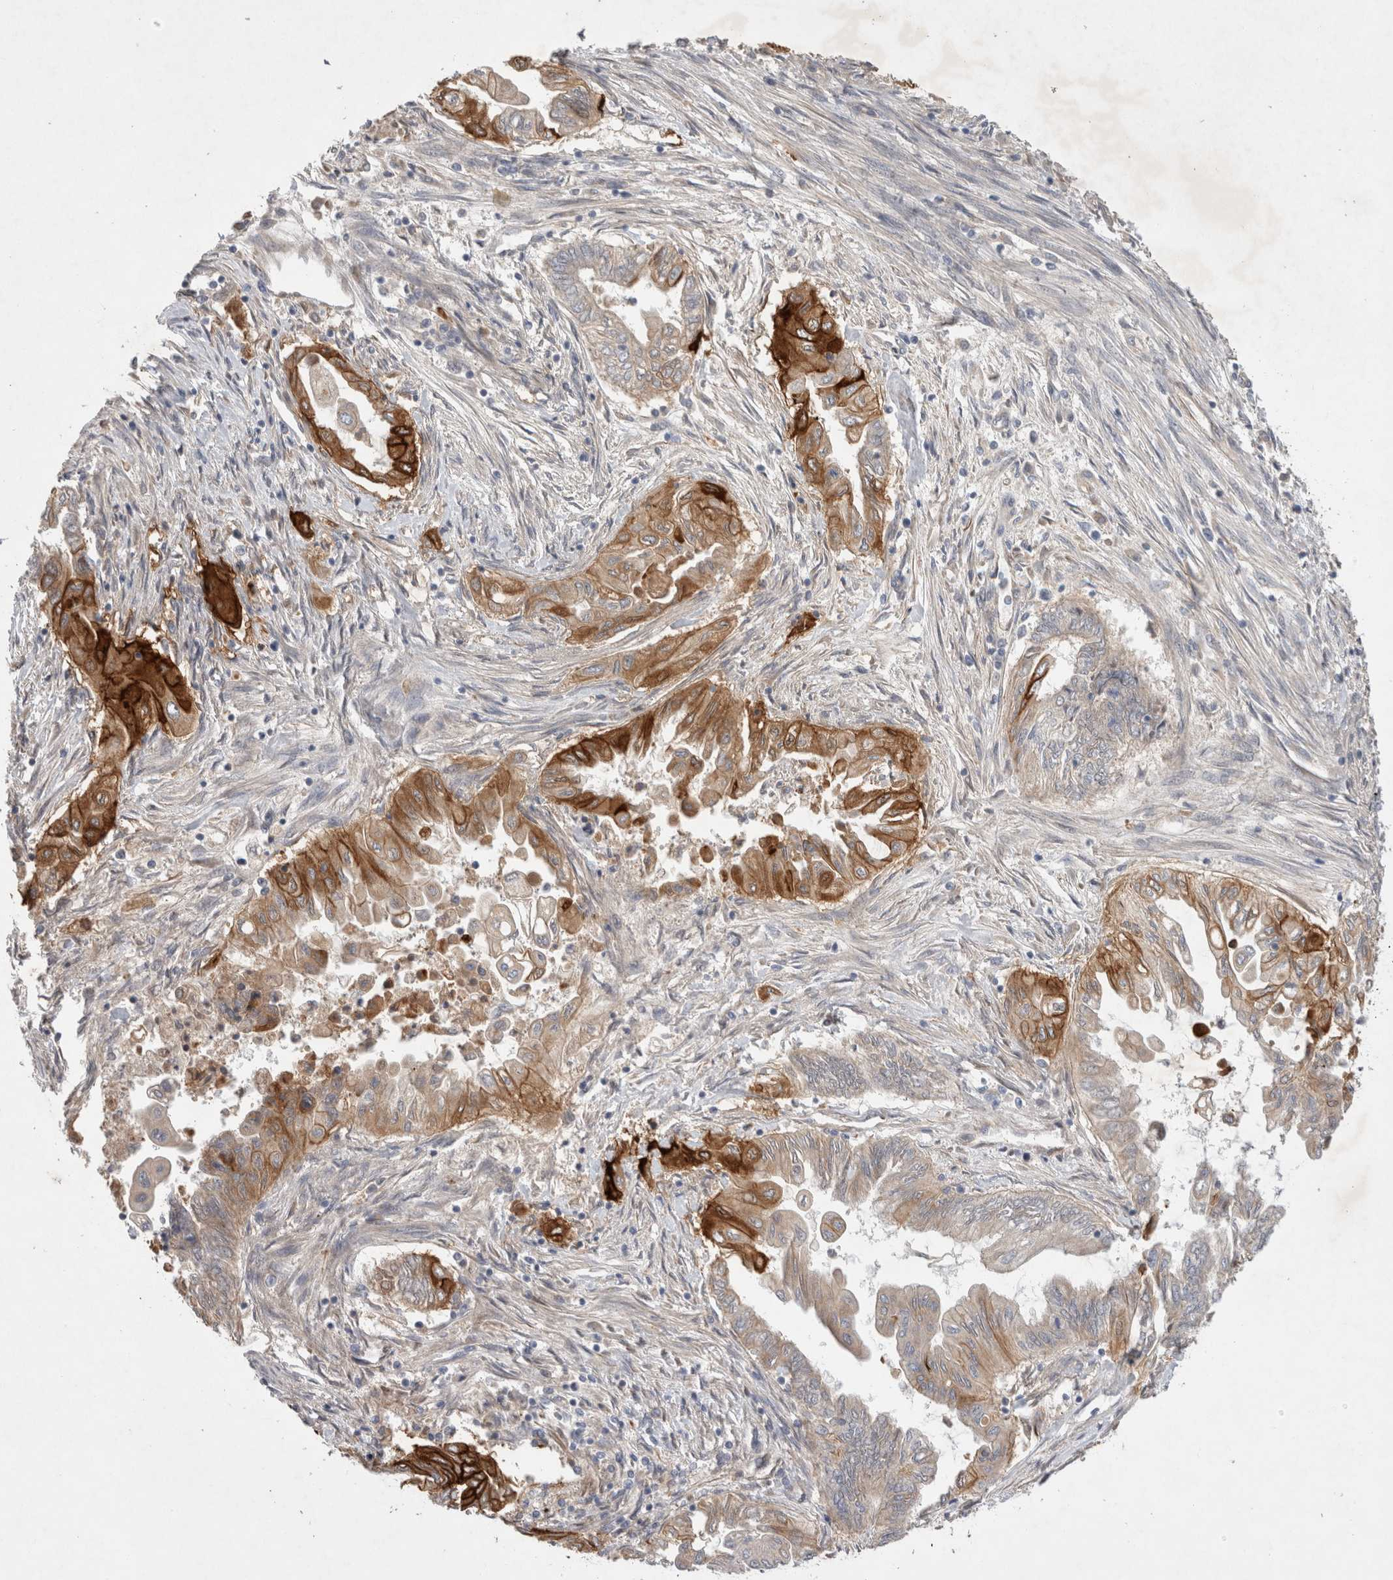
{"staining": {"intensity": "moderate", "quantity": "25%-75%", "location": "cytoplasmic/membranous"}, "tissue": "endometrial cancer", "cell_type": "Tumor cells", "image_type": "cancer", "snomed": [{"axis": "morphology", "description": "Adenocarcinoma, NOS"}, {"axis": "topography", "description": "Uterus"}, {"axis": "topography", "description": "Endometrium"}], "caption": "Immunohistochemical staining of adenocarcinoma (endometrial) reveals moderate cytoplasmic/membranous protein expression in about 25%-75% of tumor cells.", "gene": "NMU", "patient": {"sex": "female", "age": 70}}